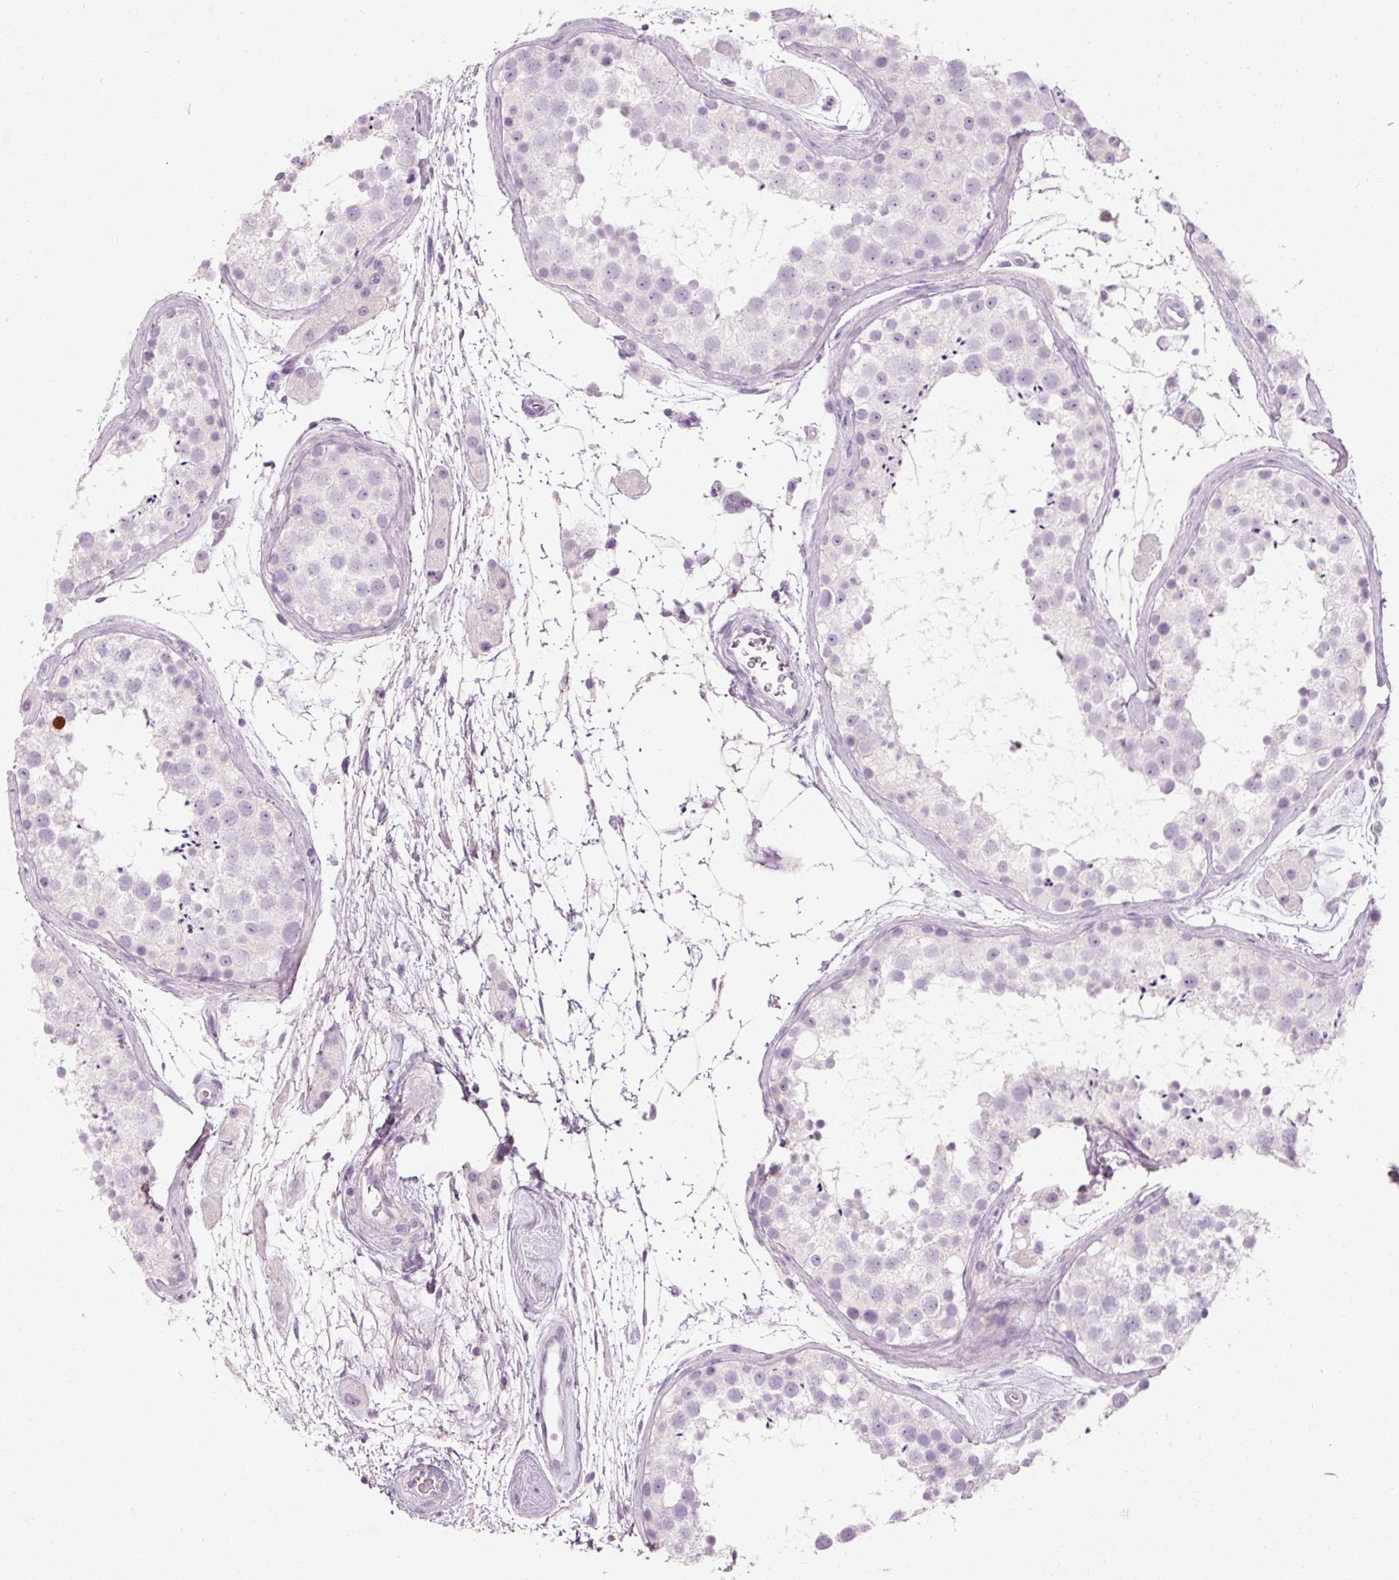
{"staining": {"intensity": "negative", "quantity": "none", "location": "none"}, "tissue": "testis", "cell_type": "Cells in seminiferous ducts", "image_type": "normal", "snomed": [{"axis": "morphology", "description": "Normal tissue, NOS"}, {"axis": "topography", "description": "Testis"}], "caption": "Image shows no significant protein expression in cells in seminiferous ducts of normal testis.", "gene": "MUC5AC", "patient": {"sex": "male", "age": 41}}